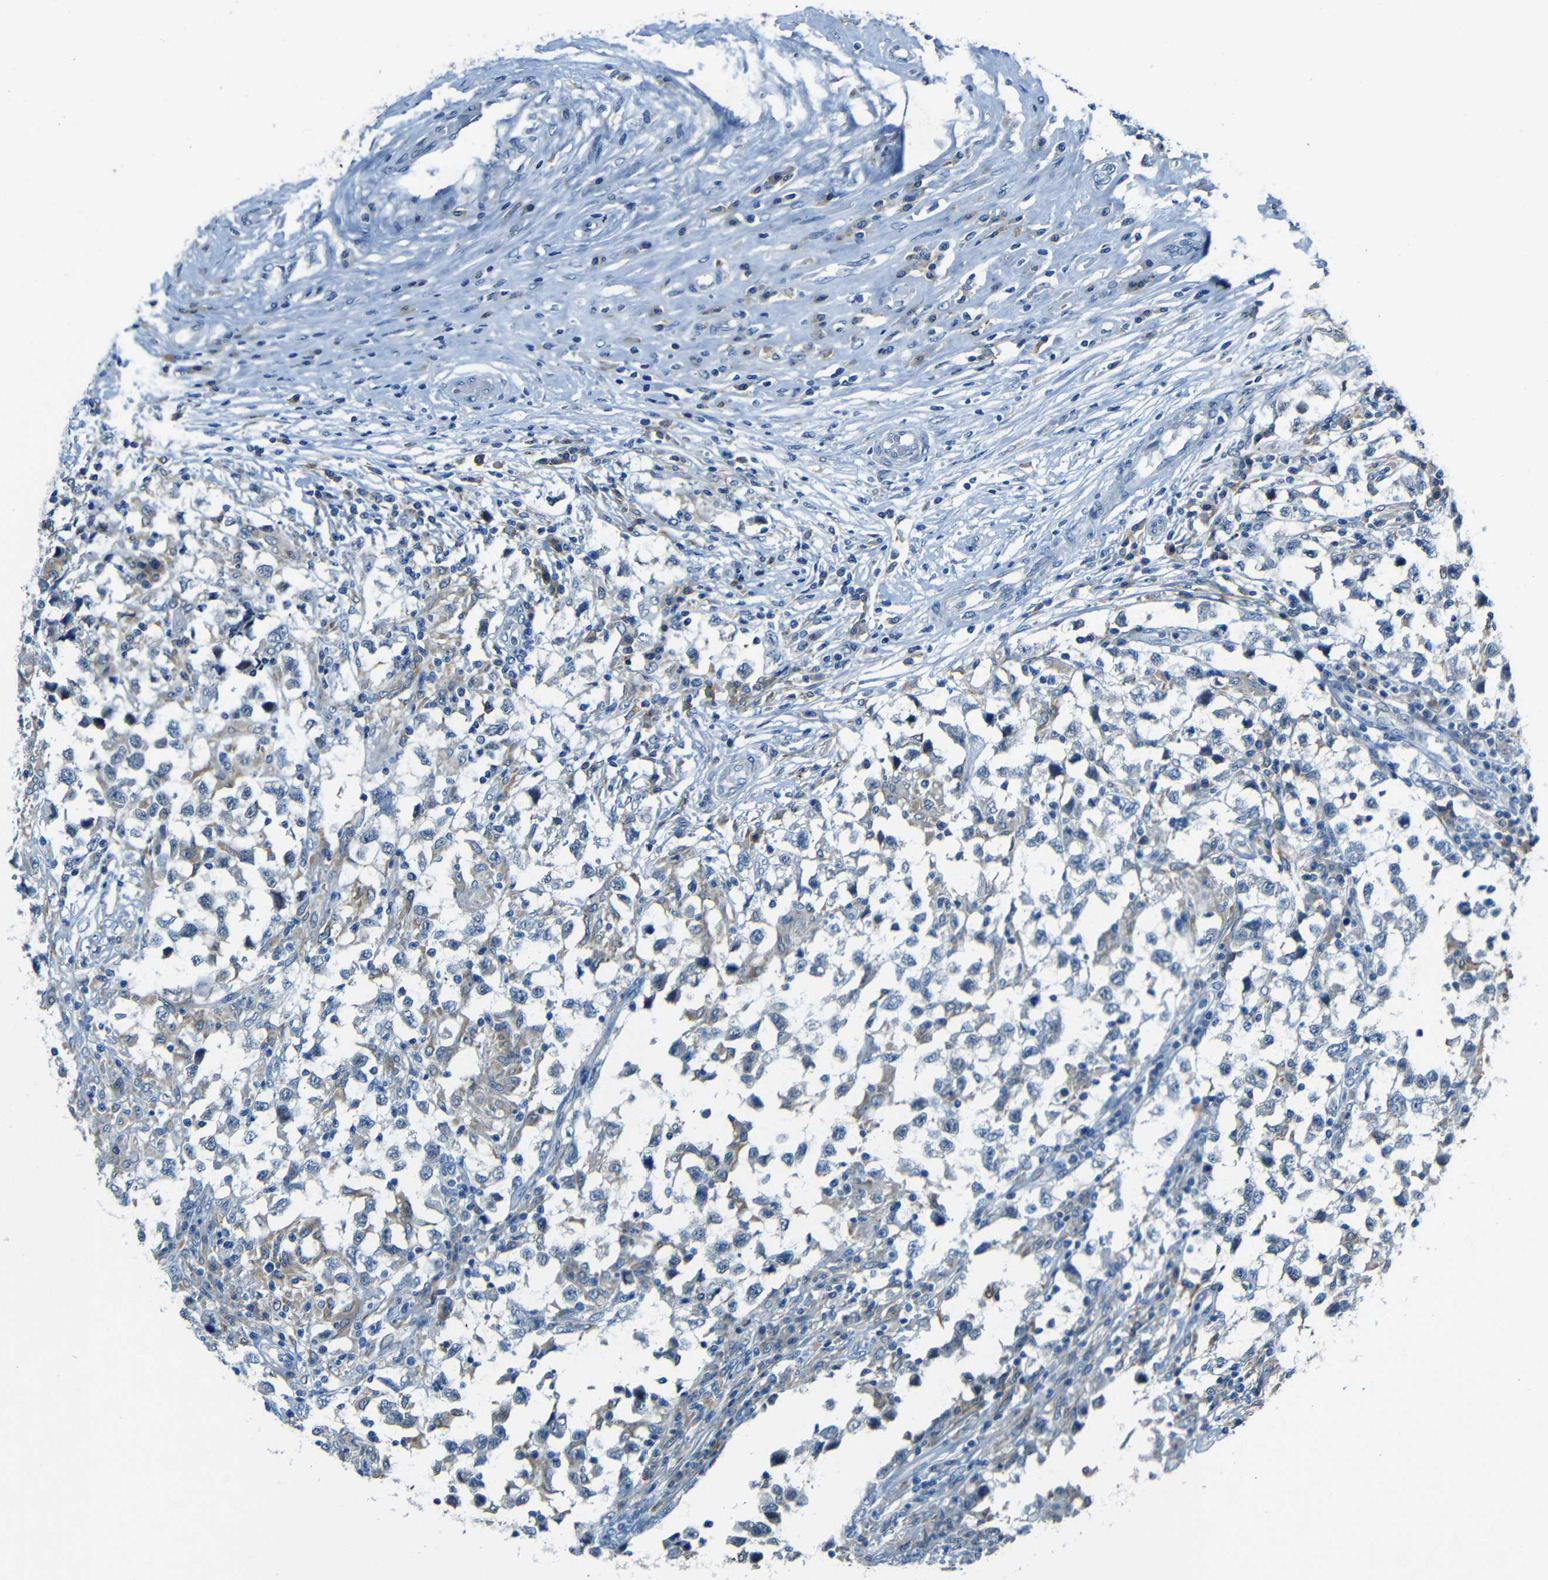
{"staining": {"intensity": "negative", "quantity": "none", "location": "none"}, "tissue": "testis cancer", "cell_type": "Tumor cells", "image_type": "cancer", "snomed": [{"axis": "morphology", "description": "Carcinoma, Embryonal, NOS"}, {"axis": "topography", "description": "Testis"}], "caption": "This is a photomicrograph of immunohistochemistry (IHC) staining of testis cancer (embryonal carcinoma), which shows no staining in tumor cells.", "gene": "ANKRD22", "patient": {"sex": "male", "age": 21}}